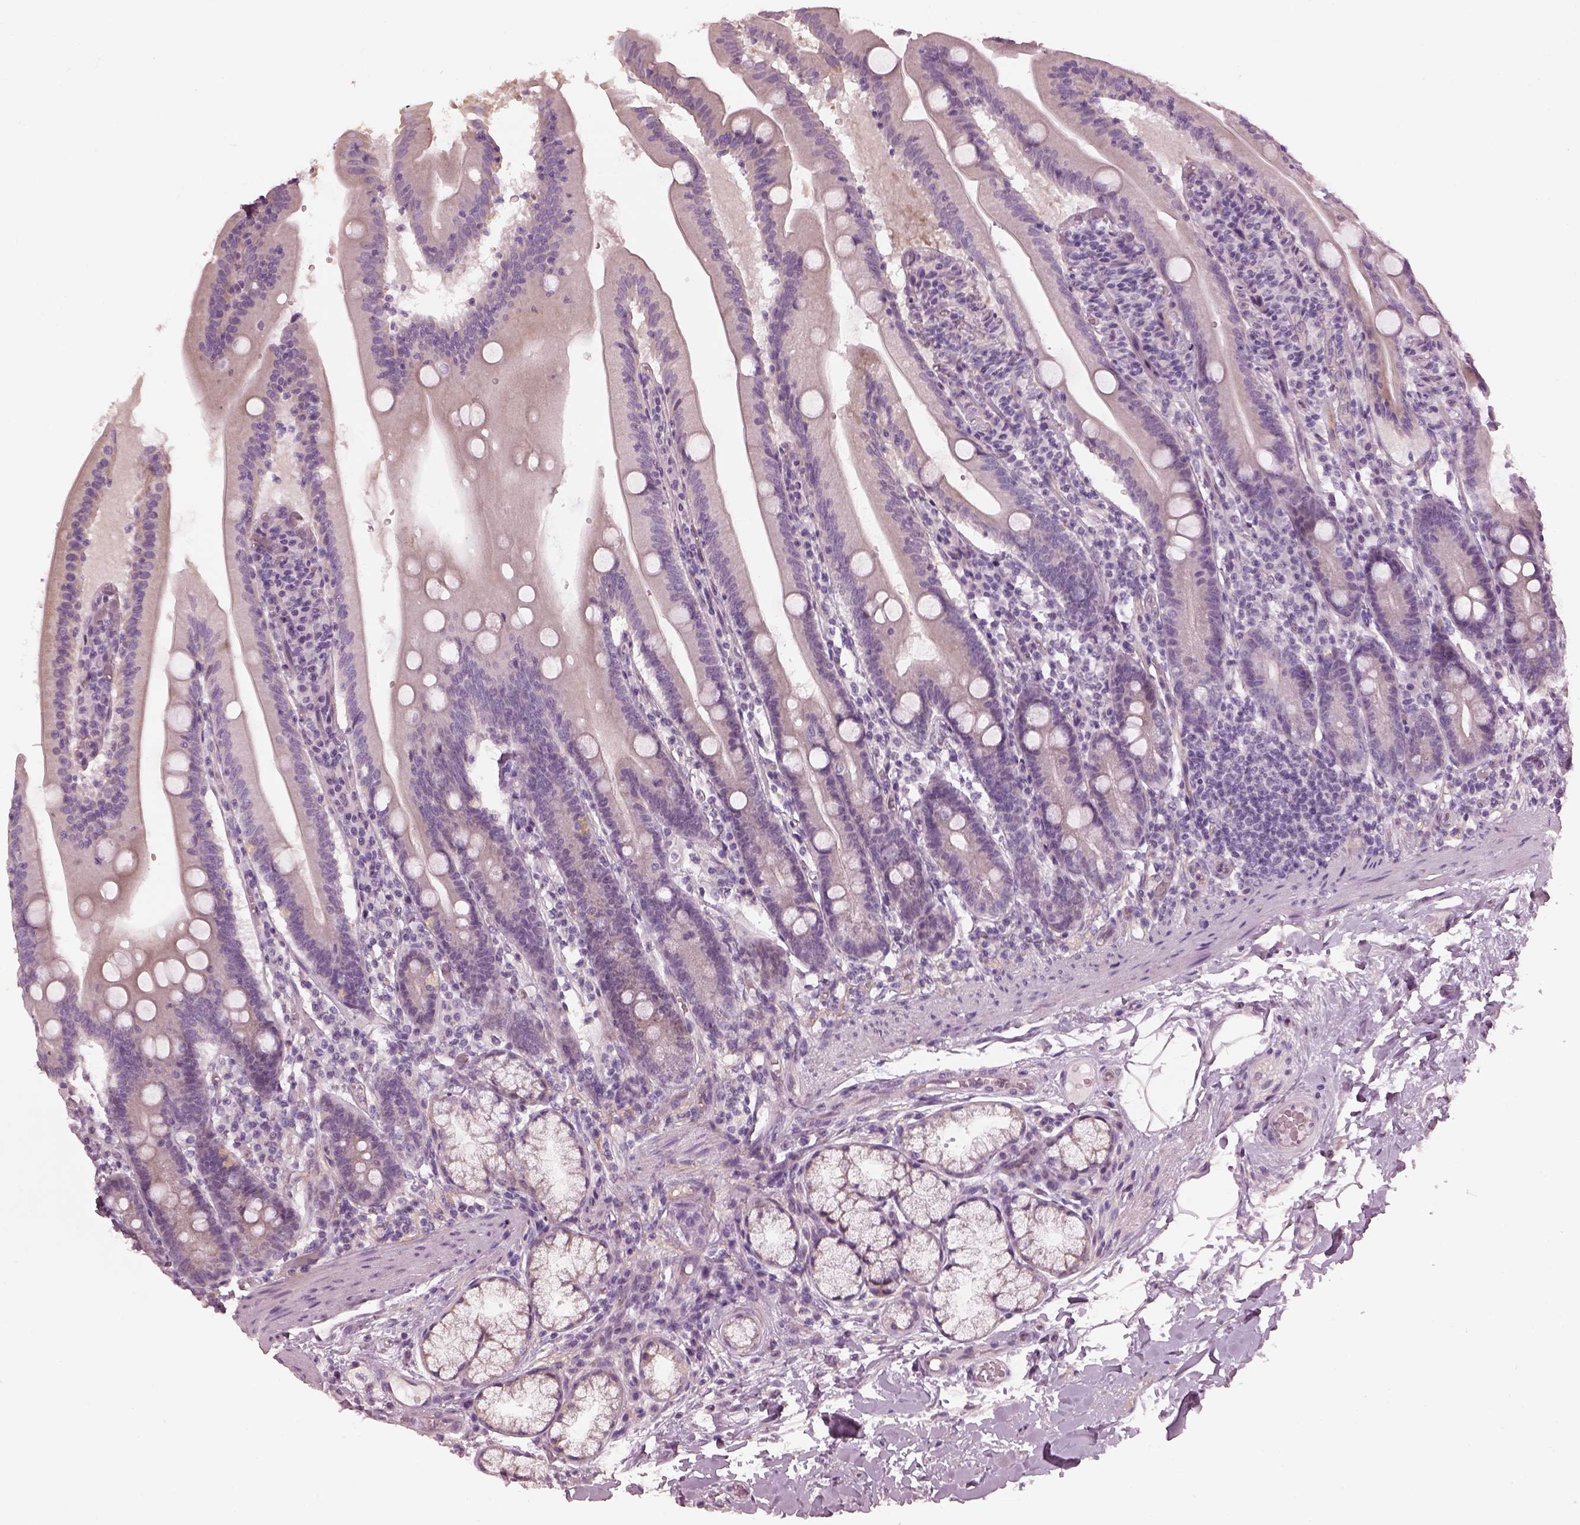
{"staining": {"intensity": "weak", "quantity": "<25%", "location": "cytoplasmic/membranous"}, "tissue": "small intestine", "cell_type": "Glandular cells", "image_type": "normal", "snomed": [{"axis": "morphology", "description": "Normal tissue, NOS"}, {"axis": "topography", "description": "Small intestine"}], "caption": "Immunohistochemical staining of unremarkable small intestine demonstrates no significant expression in glandular cells.", "gene": "CACNG4", "patient": {"sex": "male", "age": 37}}